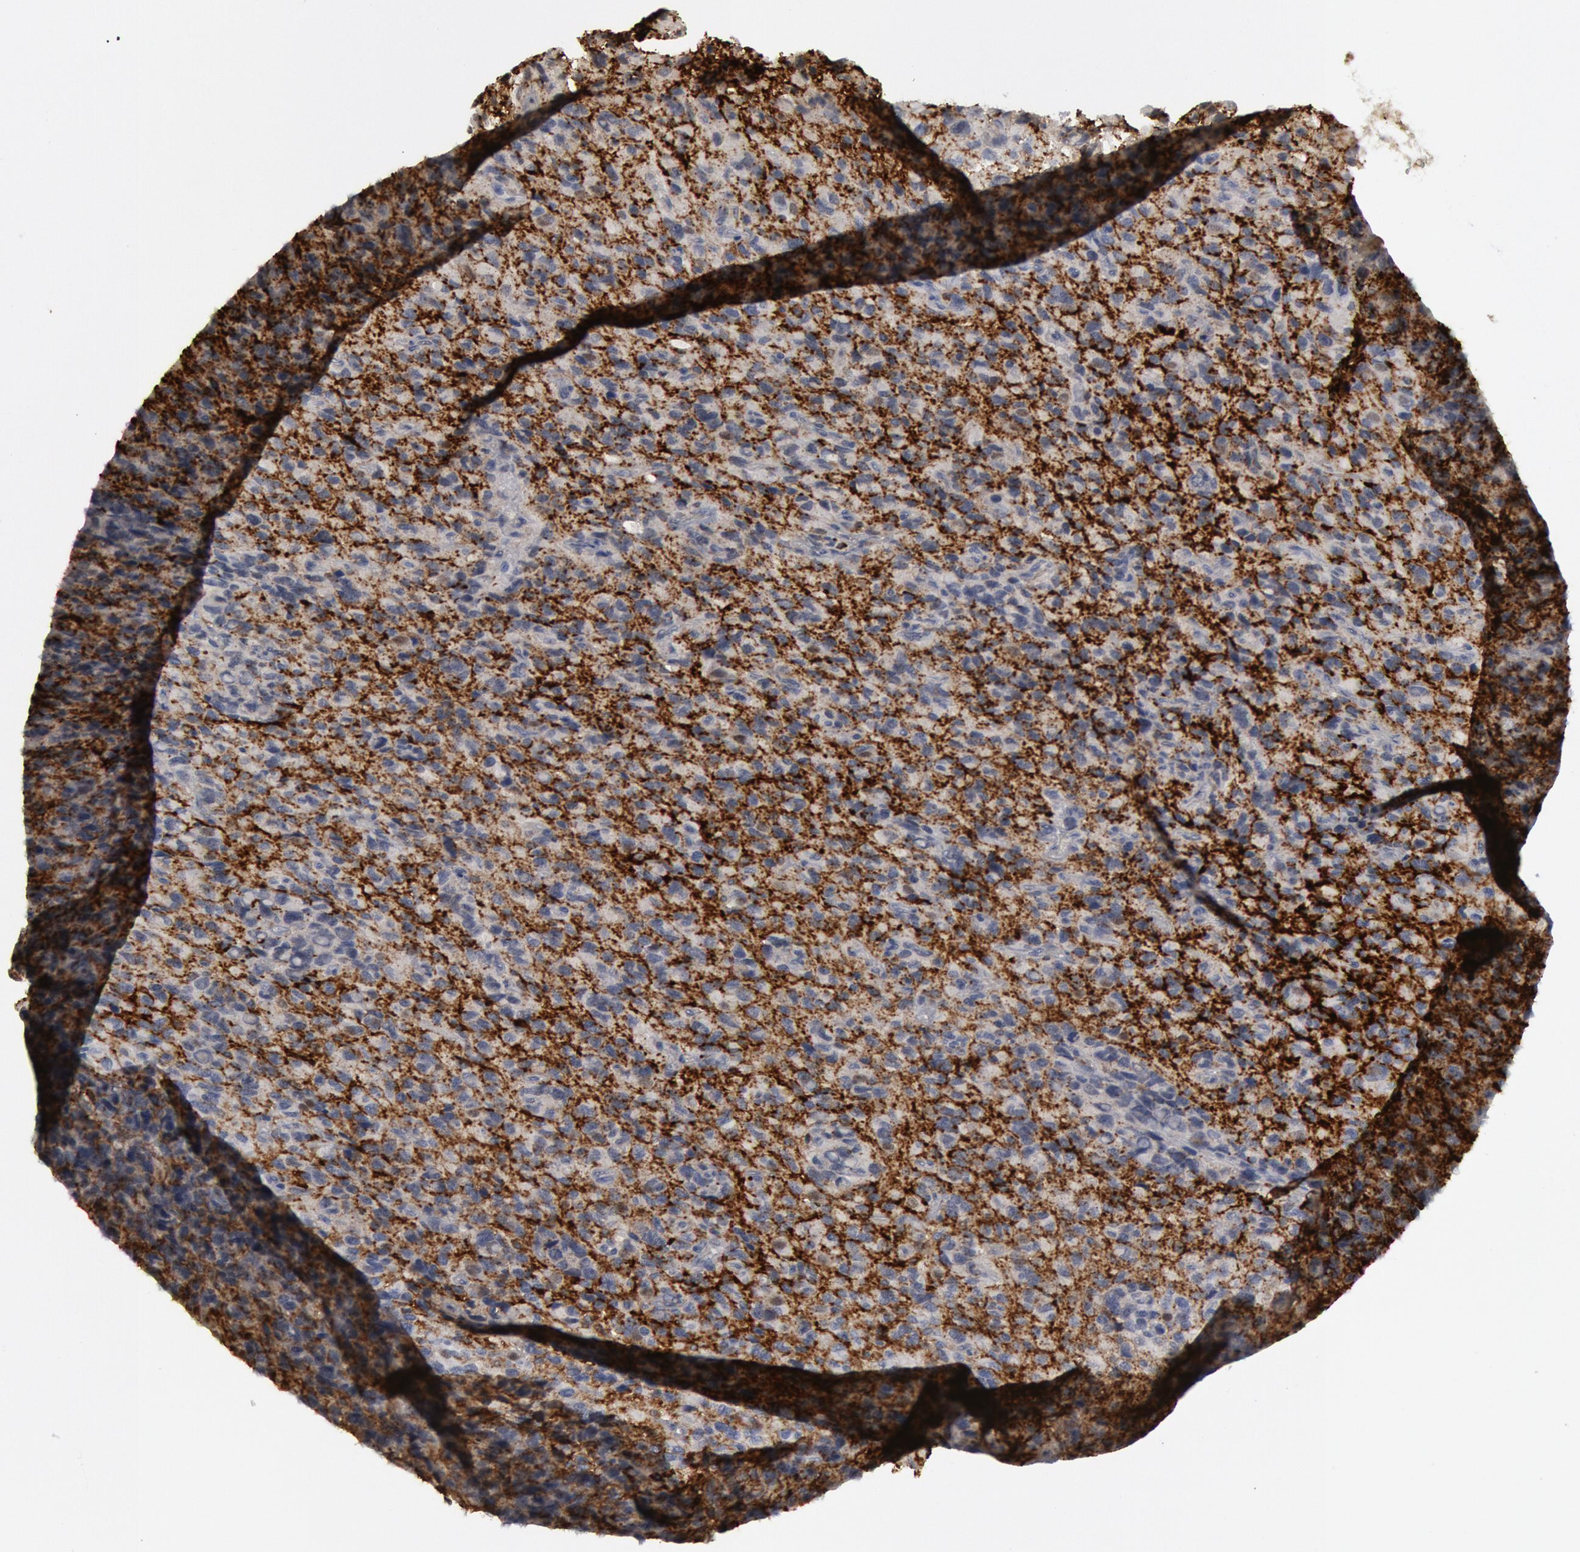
{"staining": {"intensity": "negative", "quantity": "none", "location": "none"}, "tissue": "glioma", "cell_type": "Tumor cells", "image_type": "cancer", "snomed": [{"axis": "morphology", "description": "Glioma, malignant, High grade"}, {"axis": "topography", "description": "Brain"}], "caption": "Tumor cells show no significant protein positivity in glioma.", "gene": "C1QC", "patient": {"sex": "male", "age": 77}}